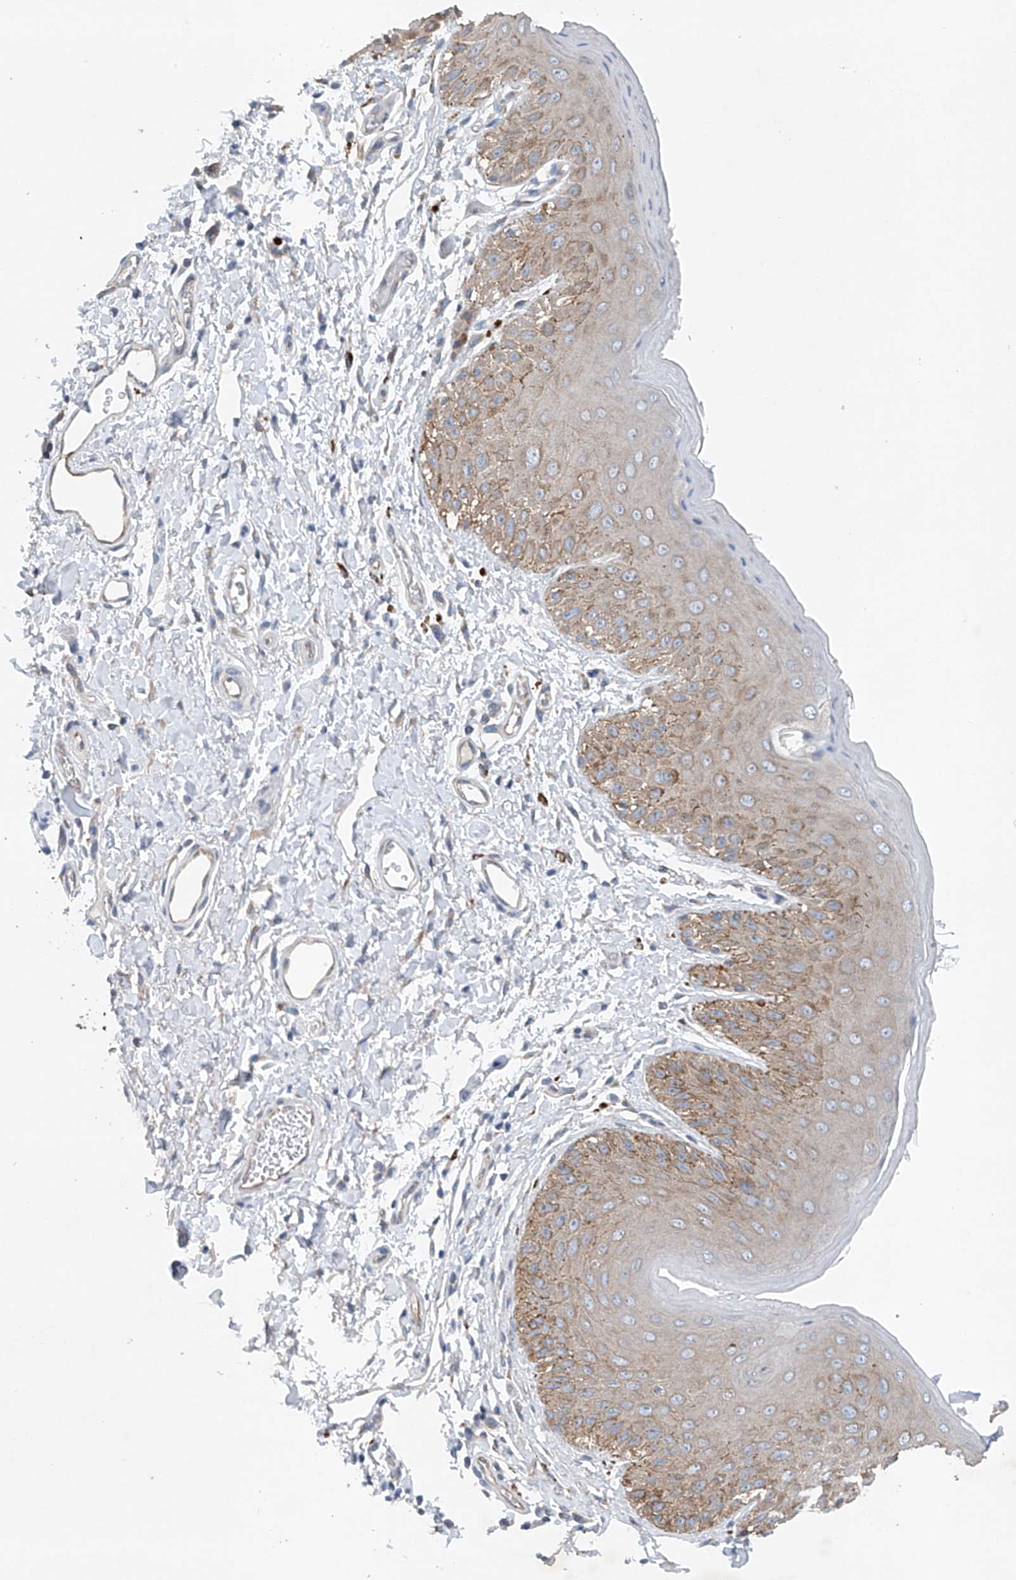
{"staining": {"intensity": "moderate", "quantity": ">75%", "location": "cytoplasmic/membranous"}, "tissue": "skin", "cell_type": "Epidermal cells", "image_type": "normal", "snomed": [{"axis": "morphology", "description": "Normal tissue, NOS"}, {"axis": "topography", "description": "Anal"}], "caption": "Epidermal cells exhibit moderate cytoplasmic/membranous positivity in approximately >75% of cells in unremarkable skin.", "gene": "CEP85L", "patient": {"sex": "male", "age": 44}}